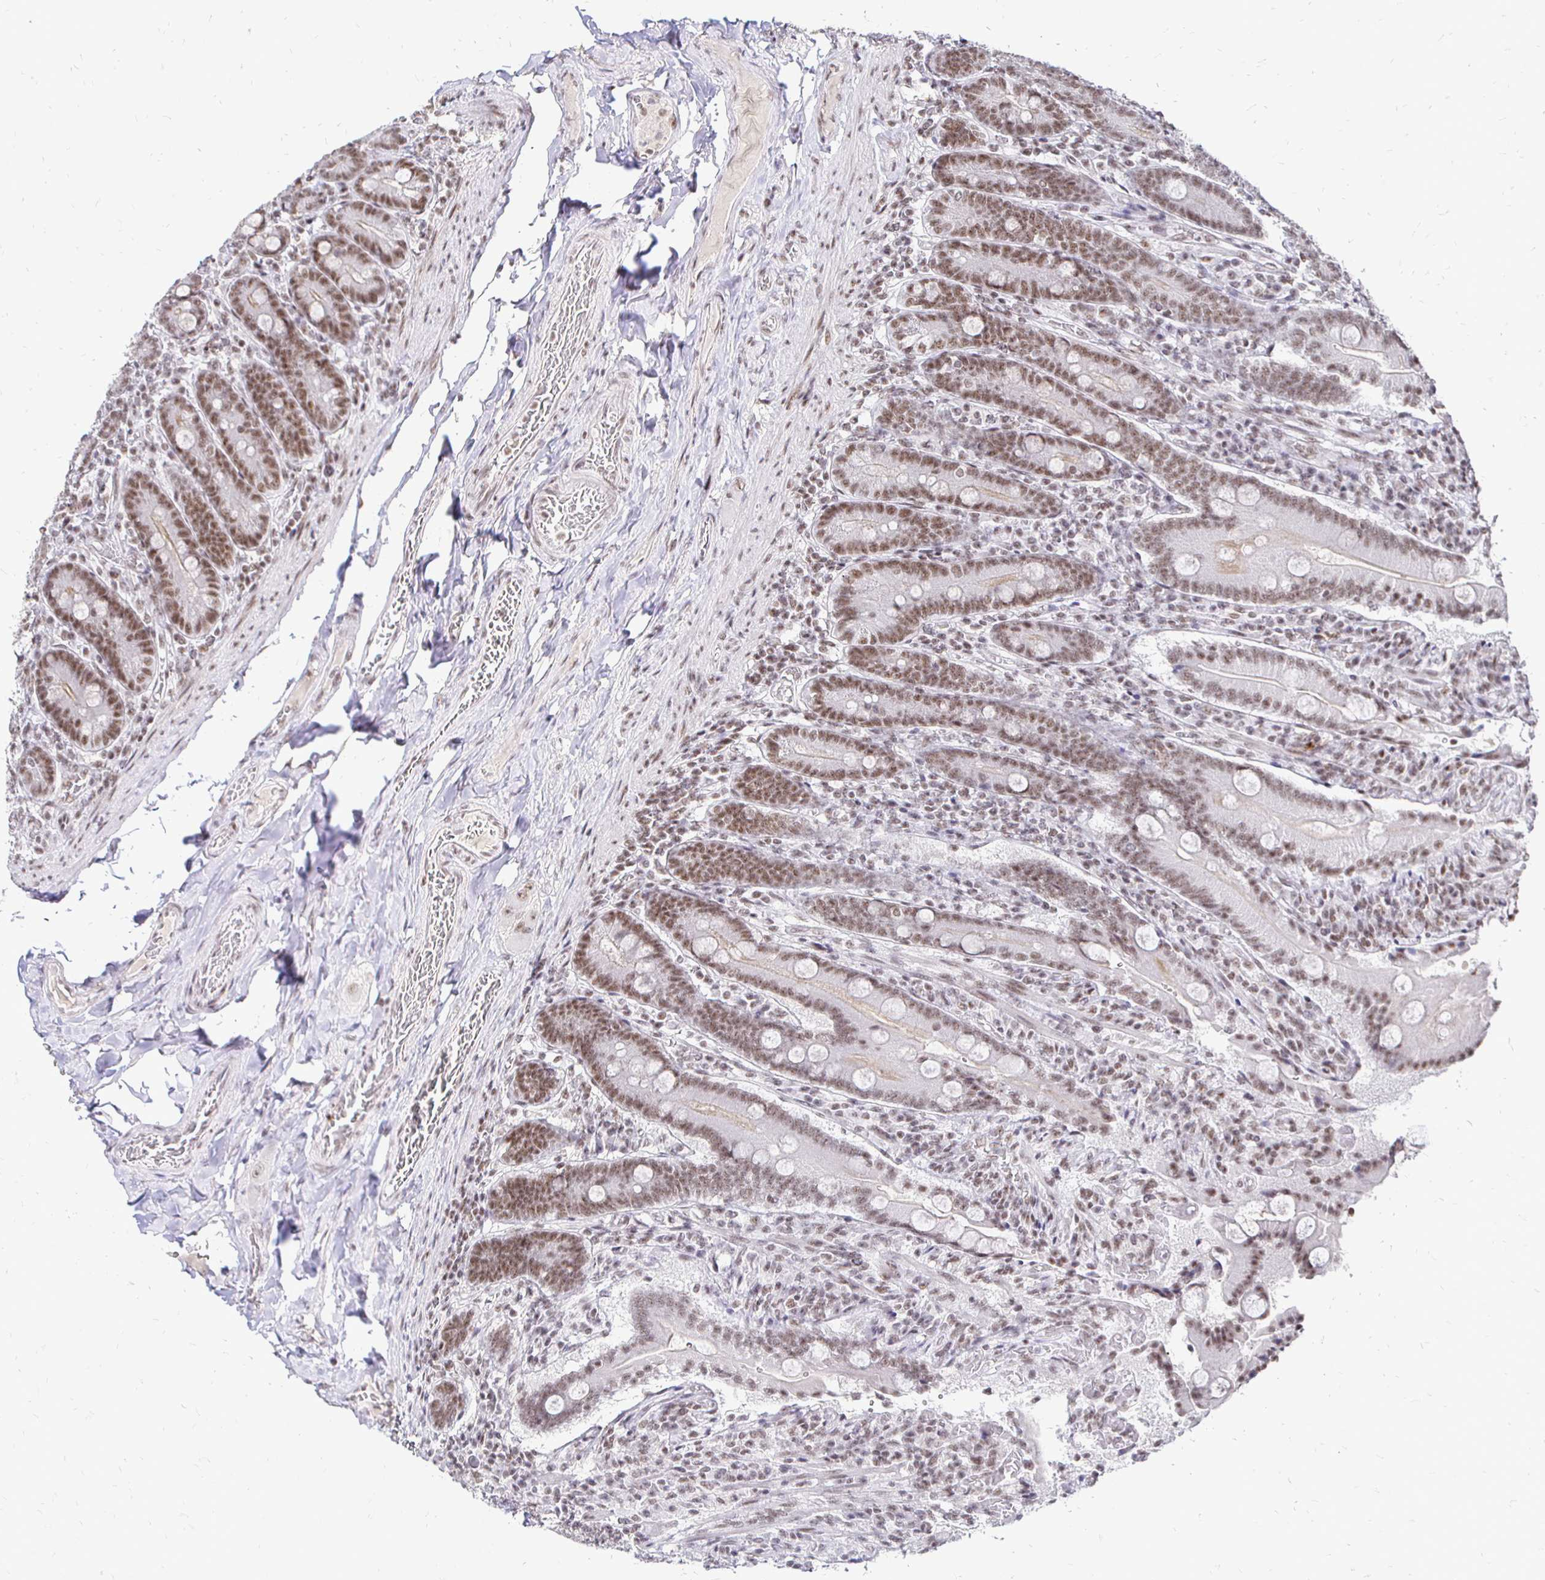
{"staining": {"intensity": "moderate", "quantity": ">75%", "location": "nuclear"}, "tissue": "duodenum", "cell_type": "Glandular cells", "image_type": "normal", "snomed": [{"axis": "morphology", "description": "Normal tissue, NOS"}, {"axis": "topography", "description": "Duodenum"}], "caption": "Duodenum stained with a brown dye reveals moderate nuclear positive expression in approximately >75% of glandular cells.", "gene": "SIN3A", "patient": {"sex": "female", "age": 62}}